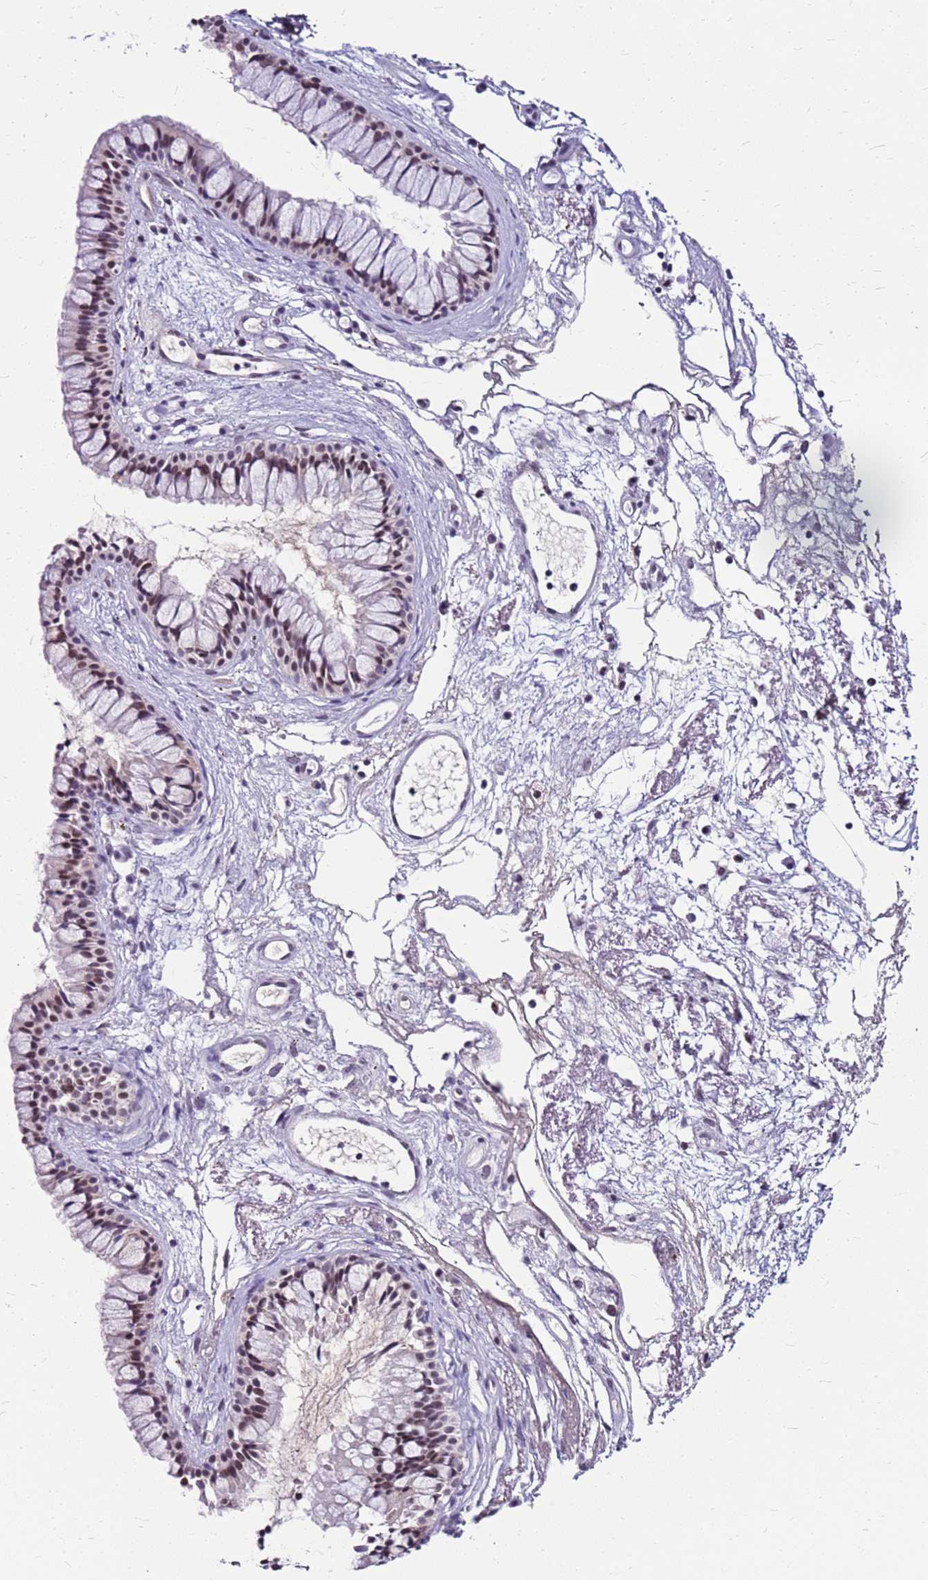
{"staining": {"intensity": "moderate", "quantity": "25%-75%", "location": "nuclear"}, "tissue": "nasopharynx", "cell_type": "Respiratory epithelial cells", "image_type": "normal", "snomed": [{"axis": "morphology", "description": "Normal tissue, NOS"}, {"axis": "topography", "description": "Nasopharynx"}], "caption": "An IHC micrograph of unremarkable tissue is shown. Protein staining in brown highlights moderate nuclear positivity in nasopharynx within respiratory epithelial cells.", "gene": "ALDH1A3", "patient": {"sex": "male", "age": 82}}